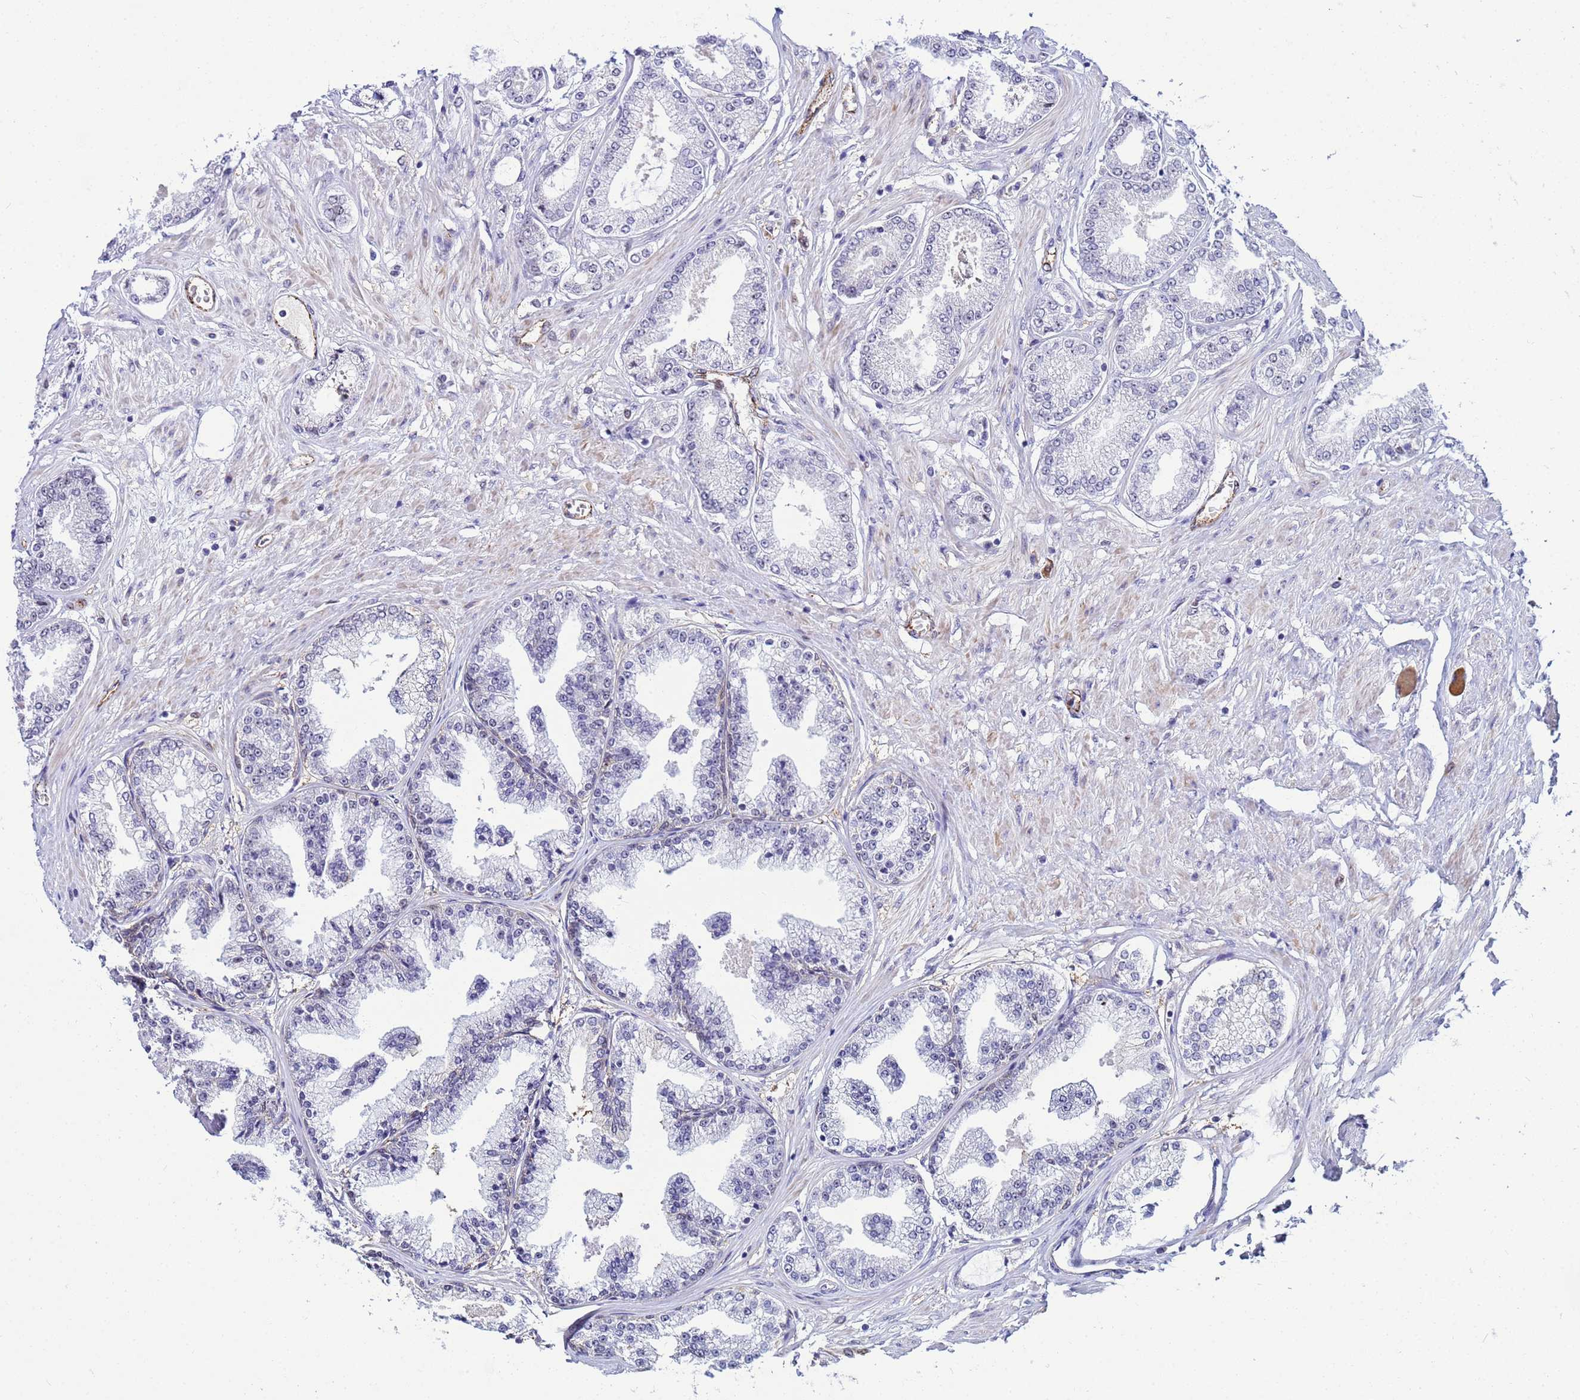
{"staining": {"intensity": "negative", "quantity": "none", "location": "none"}, "tissue": "prostate cancer", "cell_type": "Tumor cells", "image_type": "cancer", "snomed": [{"axis": "morphology", "description": "Adenocarcinoma, Low grade"}, {"axis": "topography", "description": "Prostate"}], "caption": "High magnification brightfield microscopy of prostate cancer (adenocarcinoma (low-grade)) stained with DAB (3,3'-diaminobenzidine) (brown) and counterstained with hematoxylin (blue): tumor cells show no significant positivity. (Brightfield microscopy of DAB IHC at high magnification).", "gene": "SLC25A37", "patient": {"sex": "male", "age": 63}}